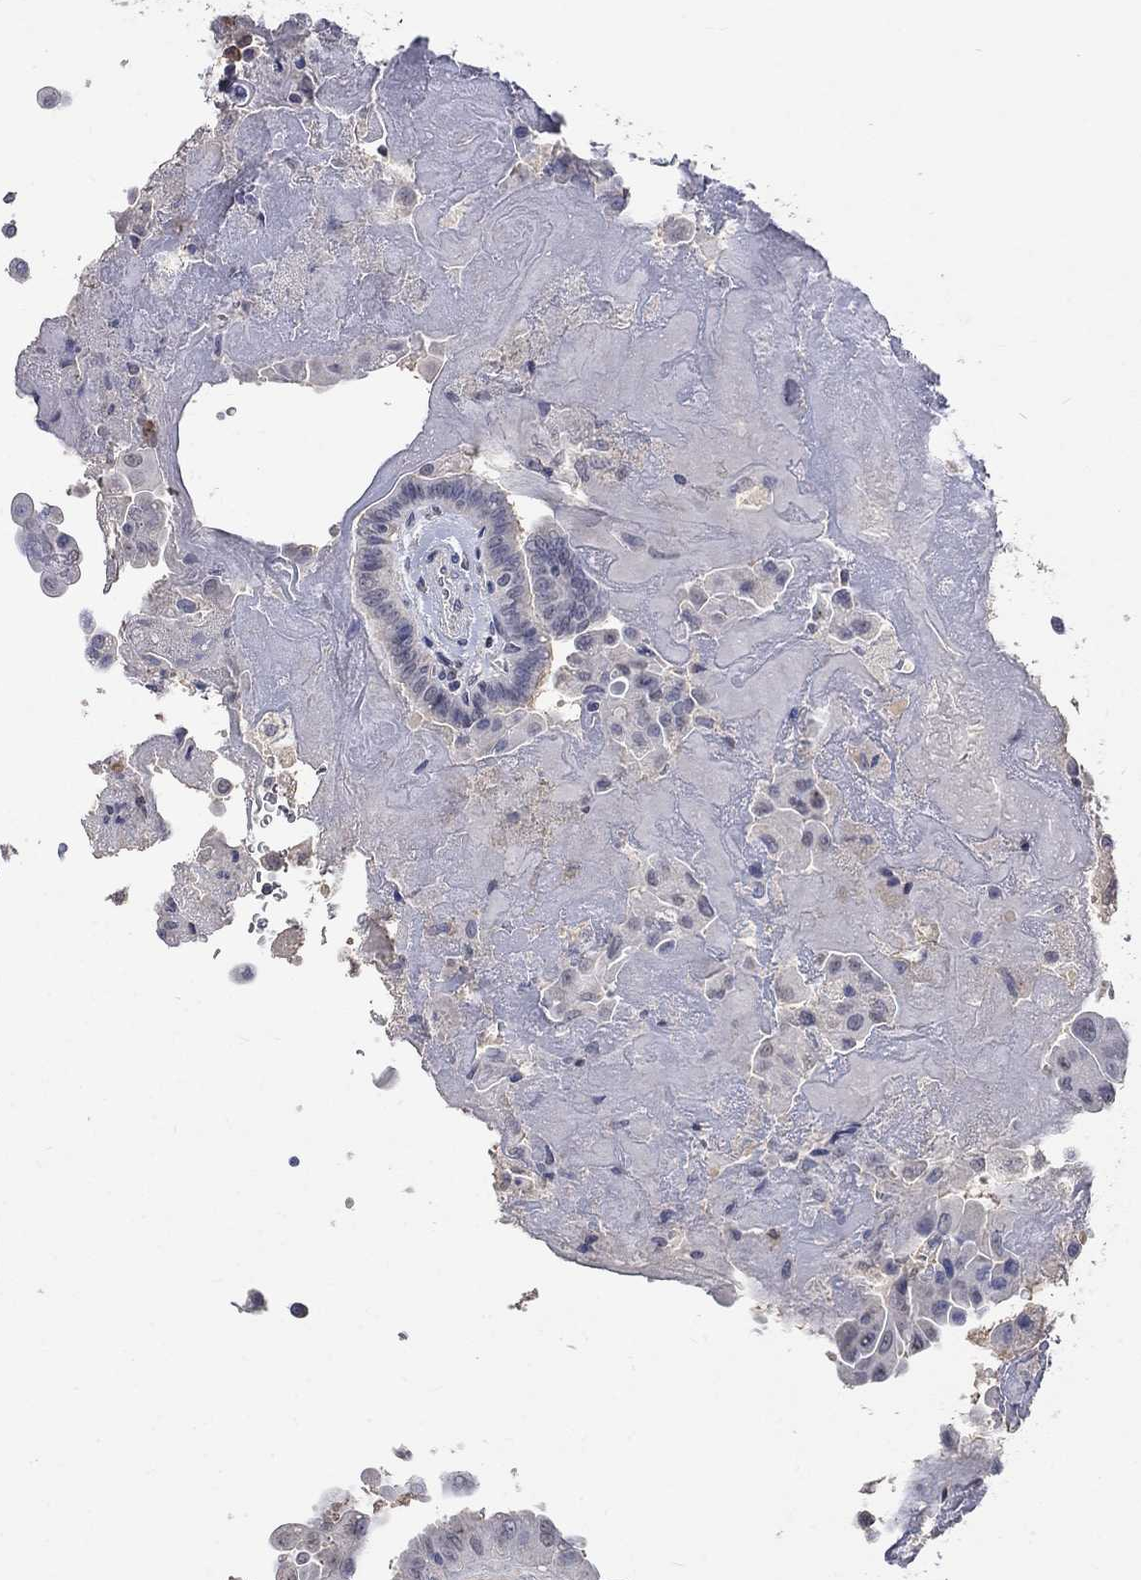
{"staining": {"intensity": "negative", "quantity": "none", "location": "none"}, "tissue": "thyroid cancer", "cell_type": "Tumor cells", "image_type": "cancer", "snomed": [{"axis": "morphology", "description": "Papillary adenocarcinoma, NOS"}, {"axis": "topography", "description": "Thyroid gland"}], "caption": "There is no significant positivity in tumor cells of papillary adenocarcinoma (thyroid). (Brightfield microscopy of DAB (3,3'-diaminobenzidine) immunohistochemistry at high magnification).", "gene": "ZBTB18", "patient": {"sex": "female", "age": 37}}